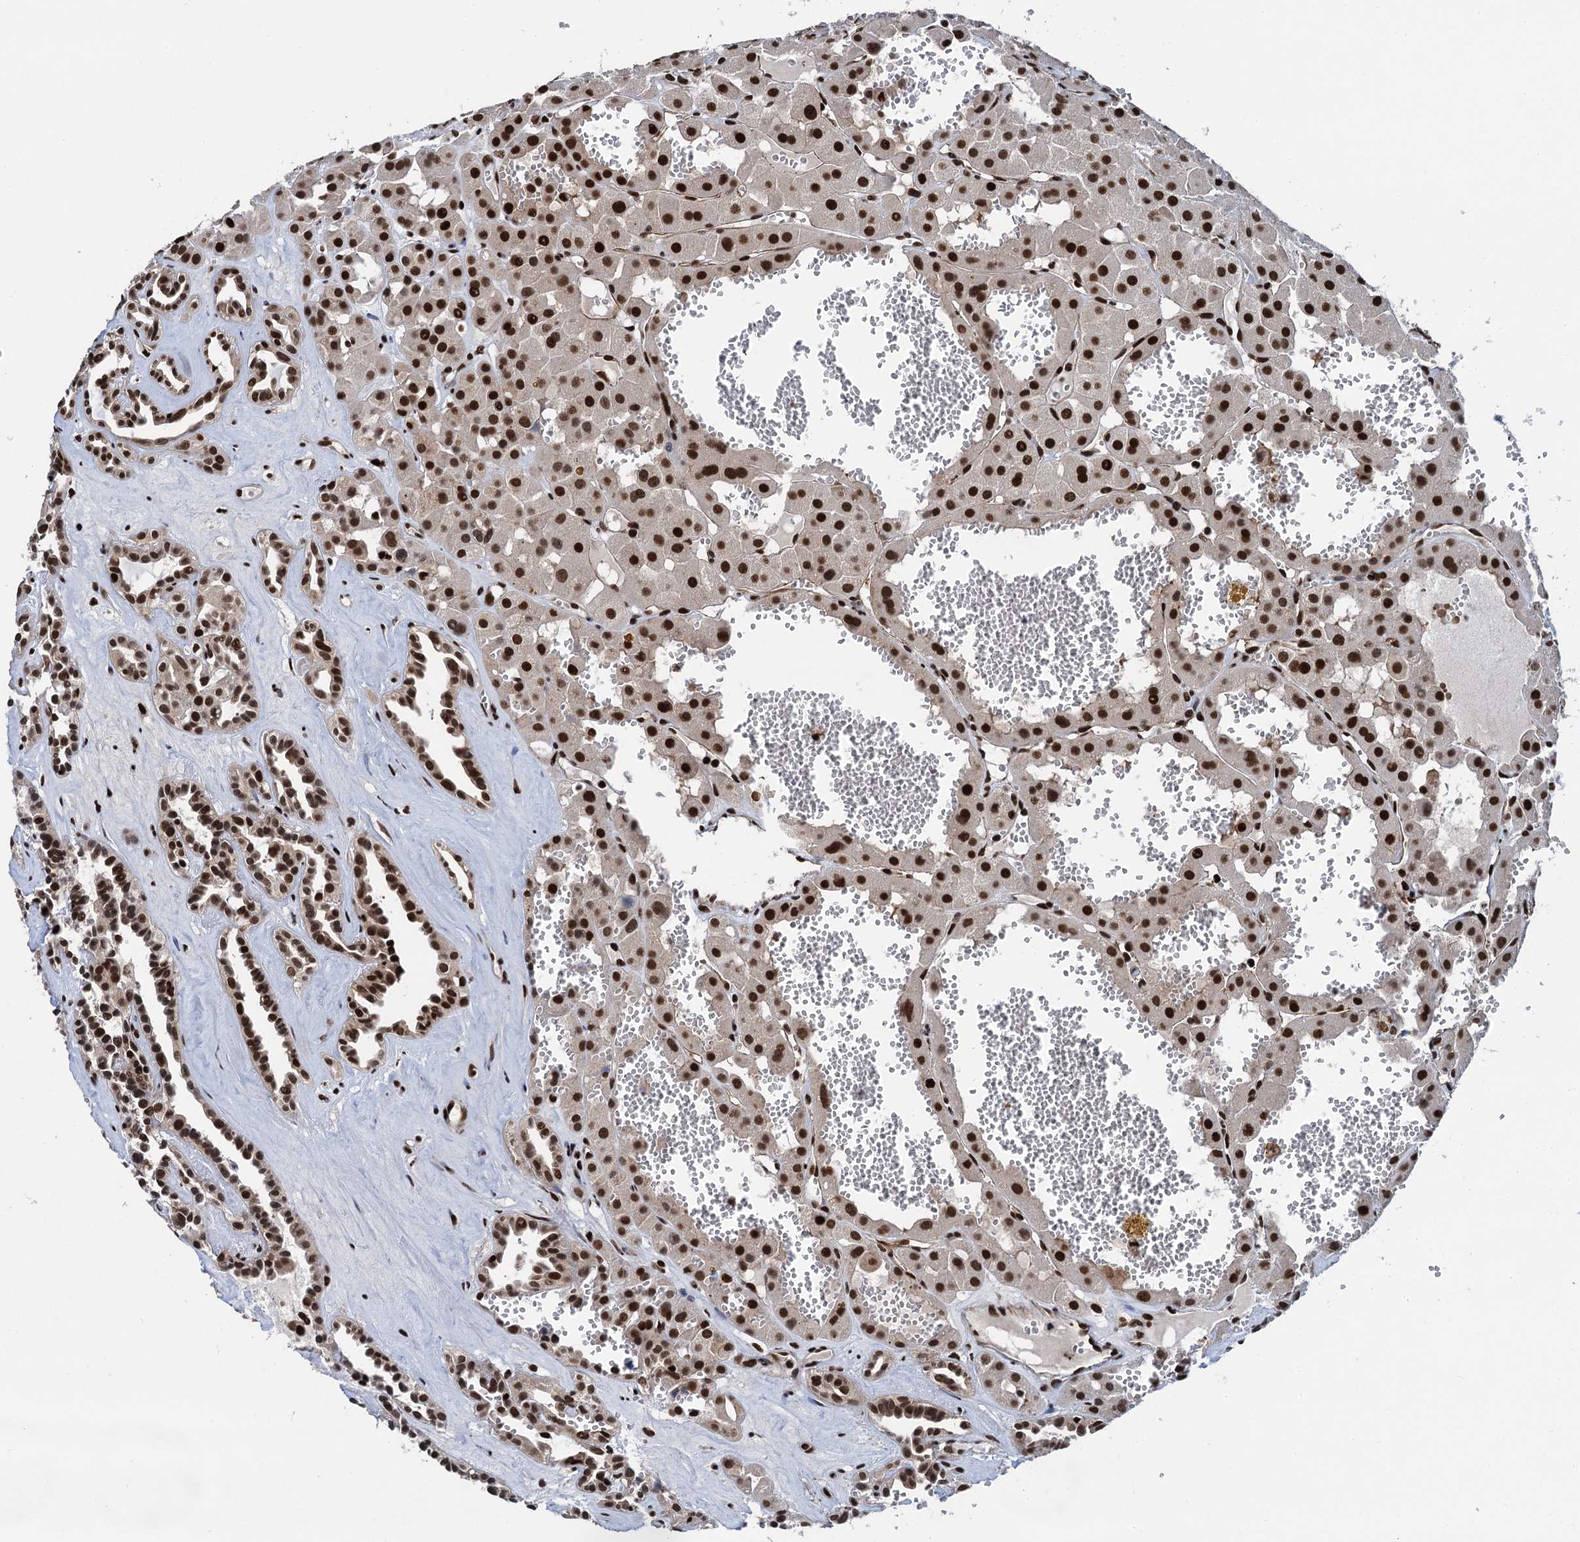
{"staining": {"intensity": "strong", "quantity": ">75%", "location": "nuclear"}, "tissue": "renal cancer", "cell_type": "Tumor cells", "image_type": "cancer", "snomed": [{"axis": "morphology", "description": "Carcinoma, NOS"}, {"axis": "topography", "description": "Kidney"}], "caption": "Renal carcinoma stained with DAB (3,3'-diaminobenzidine) IHC displays high levels of strong nuclear staining in about >75% of tumor cells. The staining is performed using DAB brown chromogen to label protein expression. The nuclei are counter-stained blue using hematoxylin.", "gene": "PPP4R1", "patient": {"sex": "female", "age": 75}}